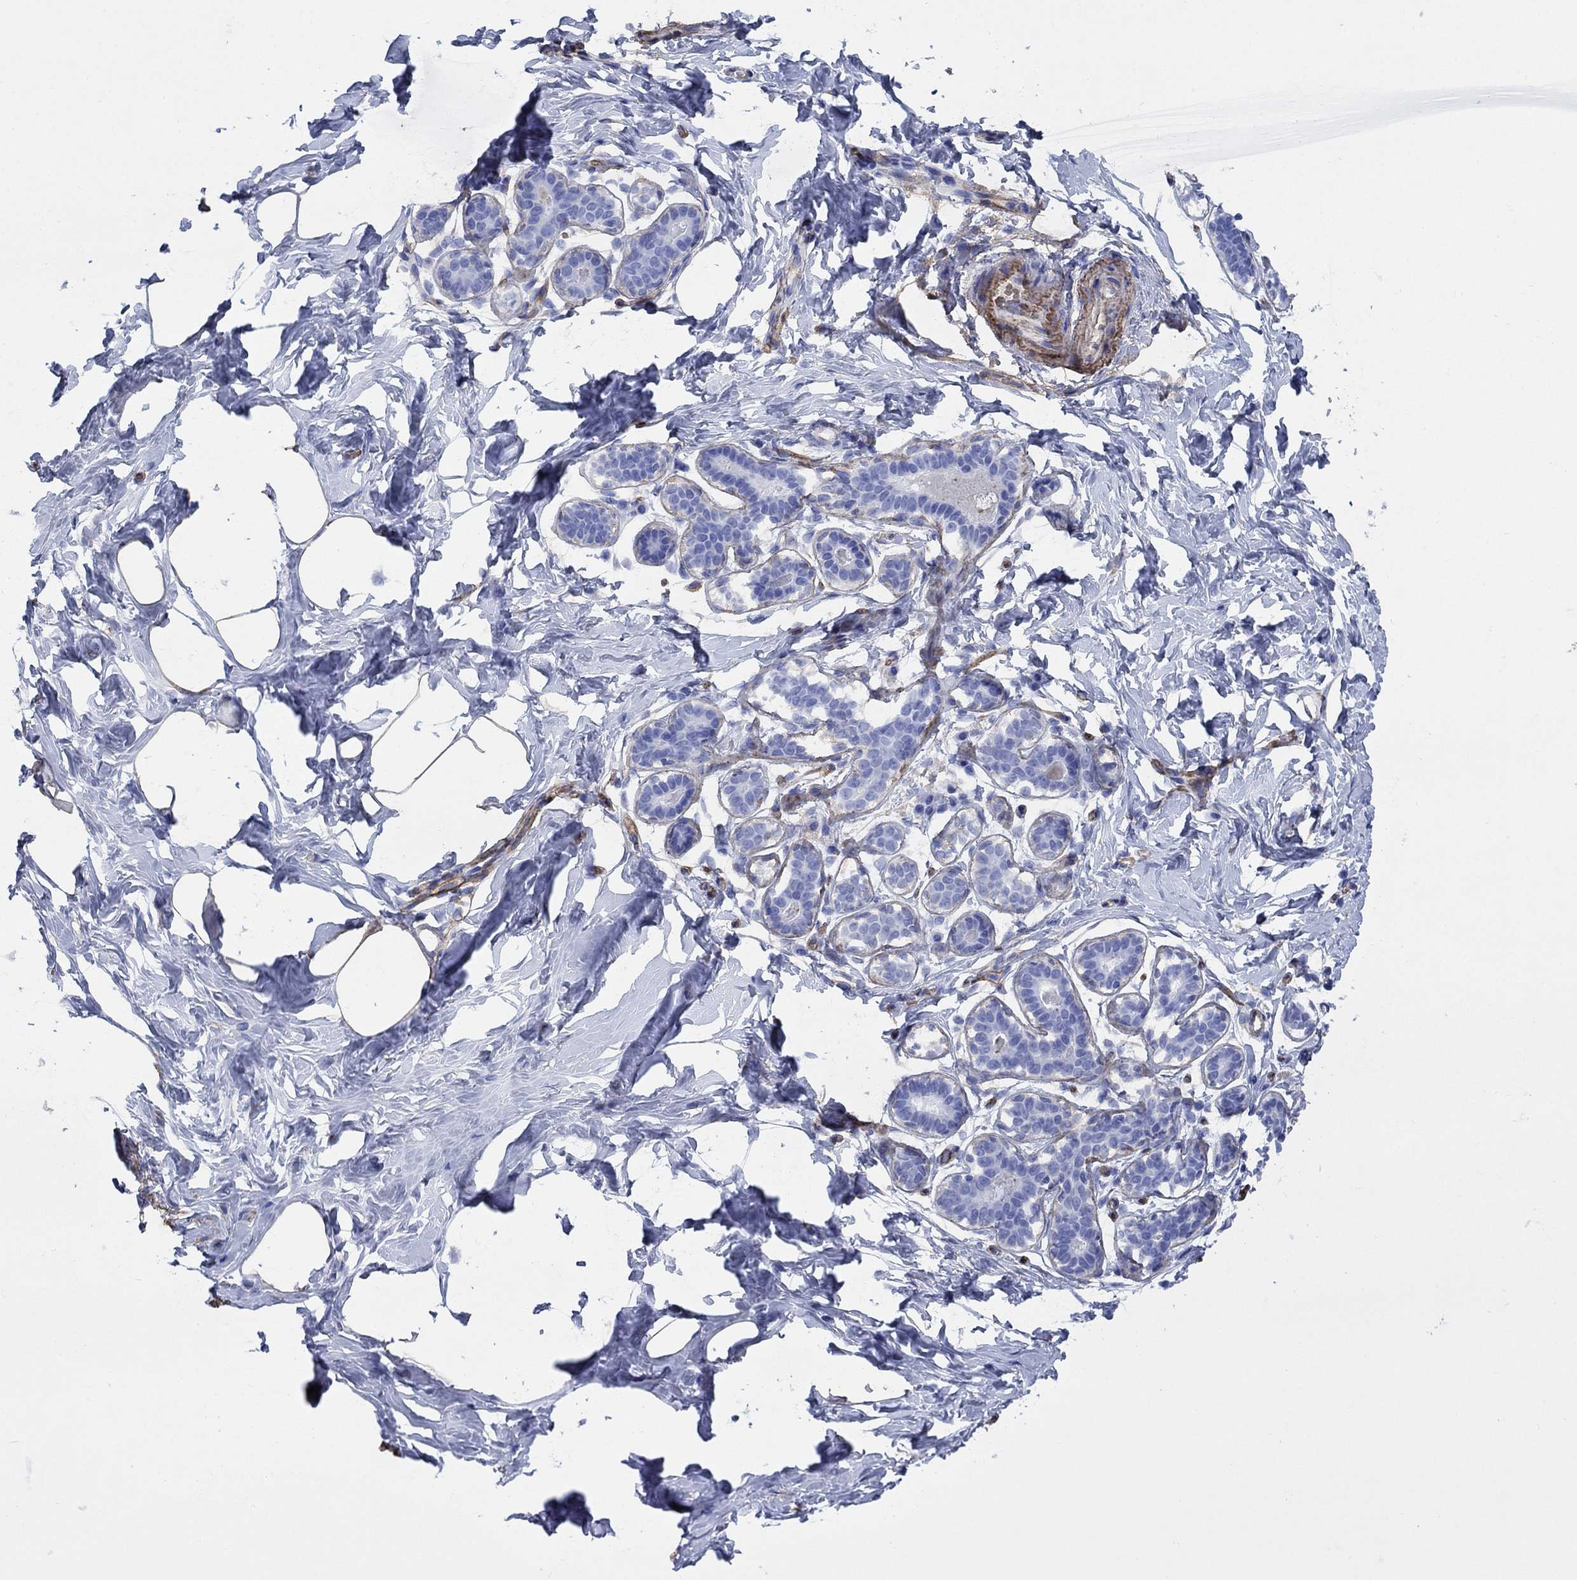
{"staining": {"intensity": "negative", "quantity": "none", "location": "none"}, "tissue": "breast", "cell_type": "Adipocytes", "image_type": "normal", "snomed": [{"axis": "morphology", "description": "Normal tissue, NOS"}, {"axis": "morphology", "description": "Lobular carcinoma, in situ"}, {"axis": "topography", "description": "Breast"}], "caption": "The immunohistochemistry photomicrograph has no significant positivity in adipocytes of breast.", "gene": "VTN", "patient": {"sex": "female", "age": 35}}